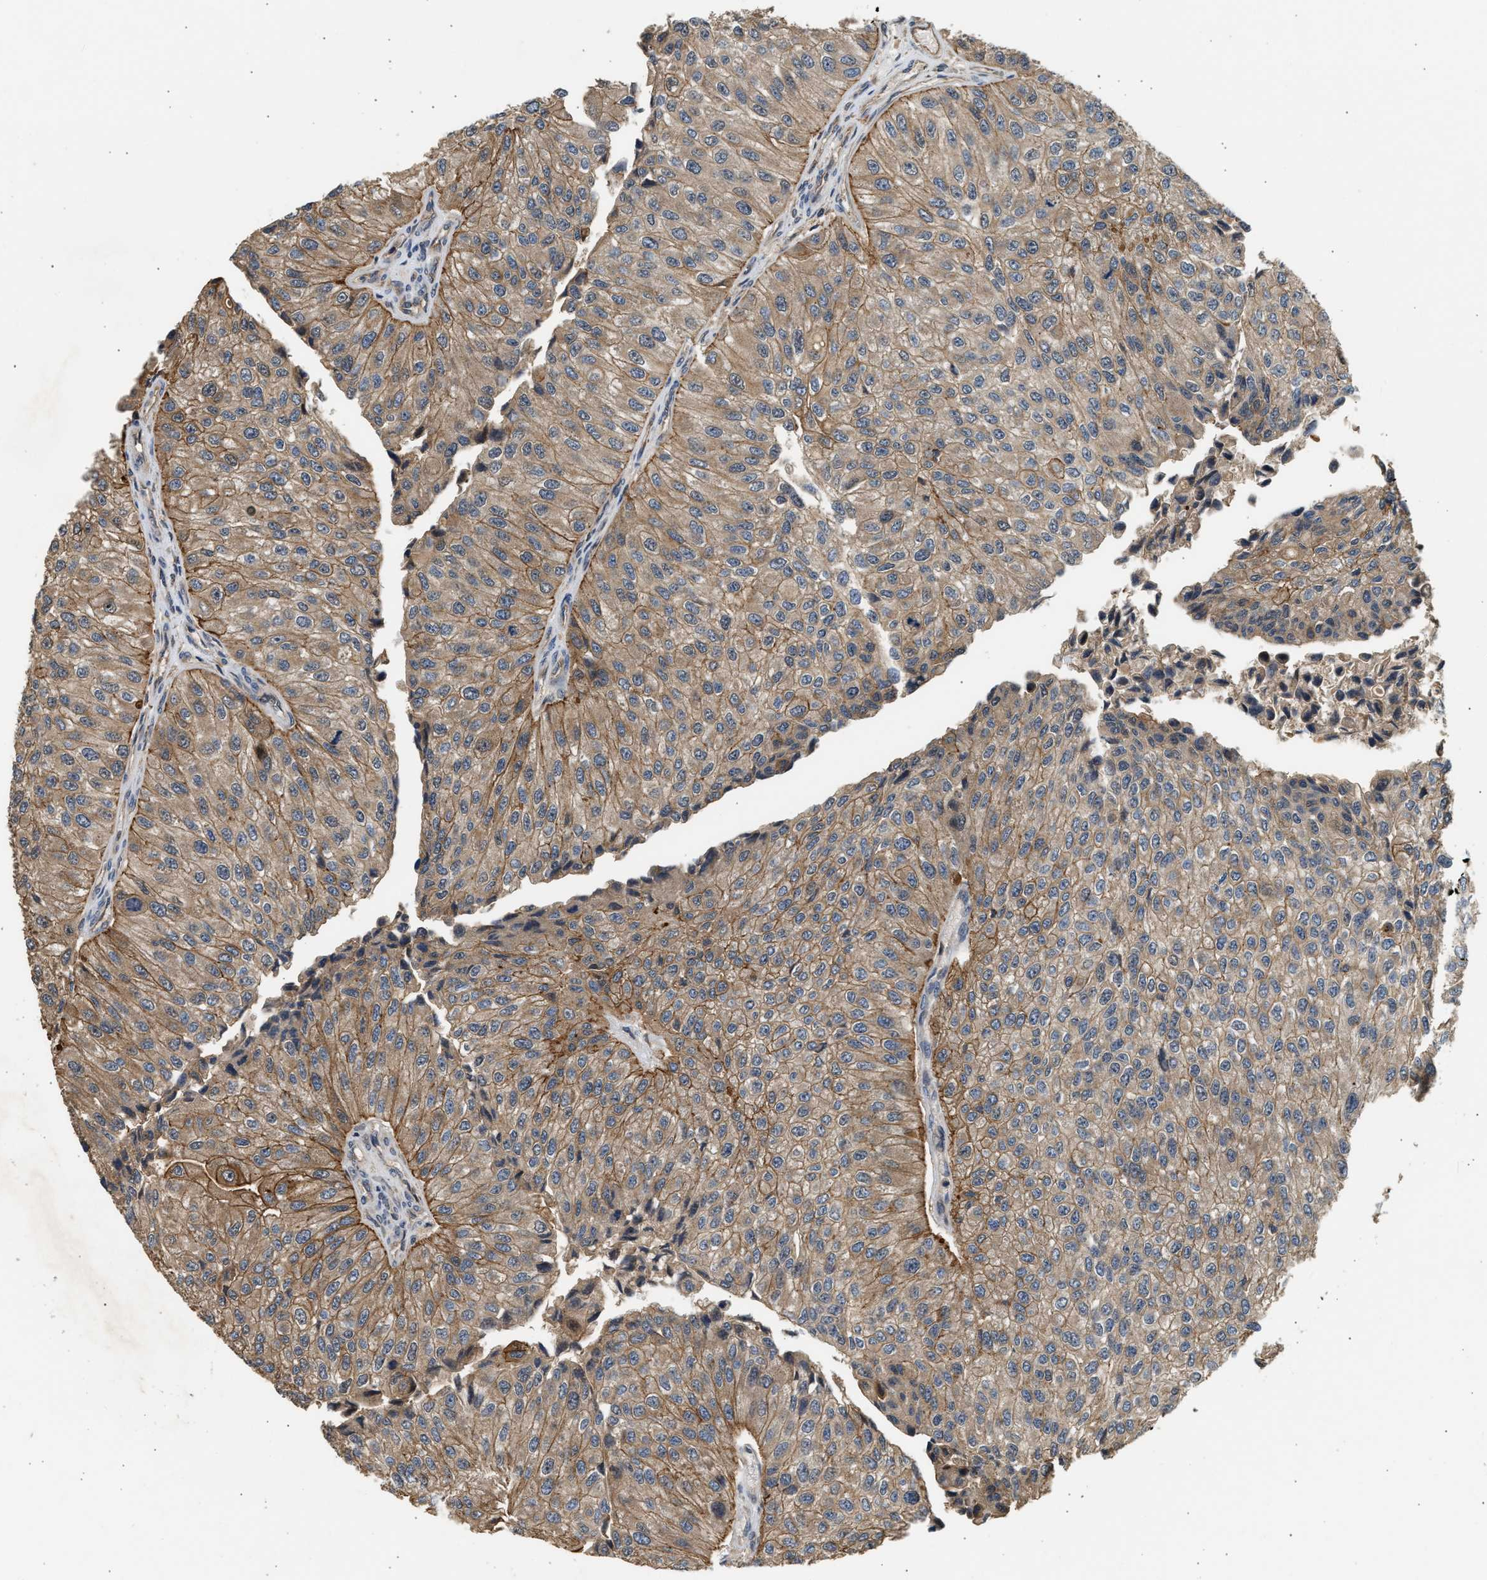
{"staining": {"intensity": "moderate", "quantity": ">75%", "location": "cytoplasmic/membranous"}, "tissue": "urothelial cancer", "cell_type": "Tumor cells", "image_type": "cancer", "snomed": [{"axis": "morphology", "description": "Urothelial carcinoma, High grade"}, {"axis": "topography", "description": "Kidney"}, {"axis": "topography", "description": "Urinary bladder"}], "caption": "Immunohistochemistry (IHC) (DAB (3,3'-diaminobenzidine)) staining of human urothelial cancer reveals moderate cytoplasmic/membranous protein expression in about >75% of tumor cells.", "gene": "DUSP14", "patient": {"sex": "male", "age": 77}}